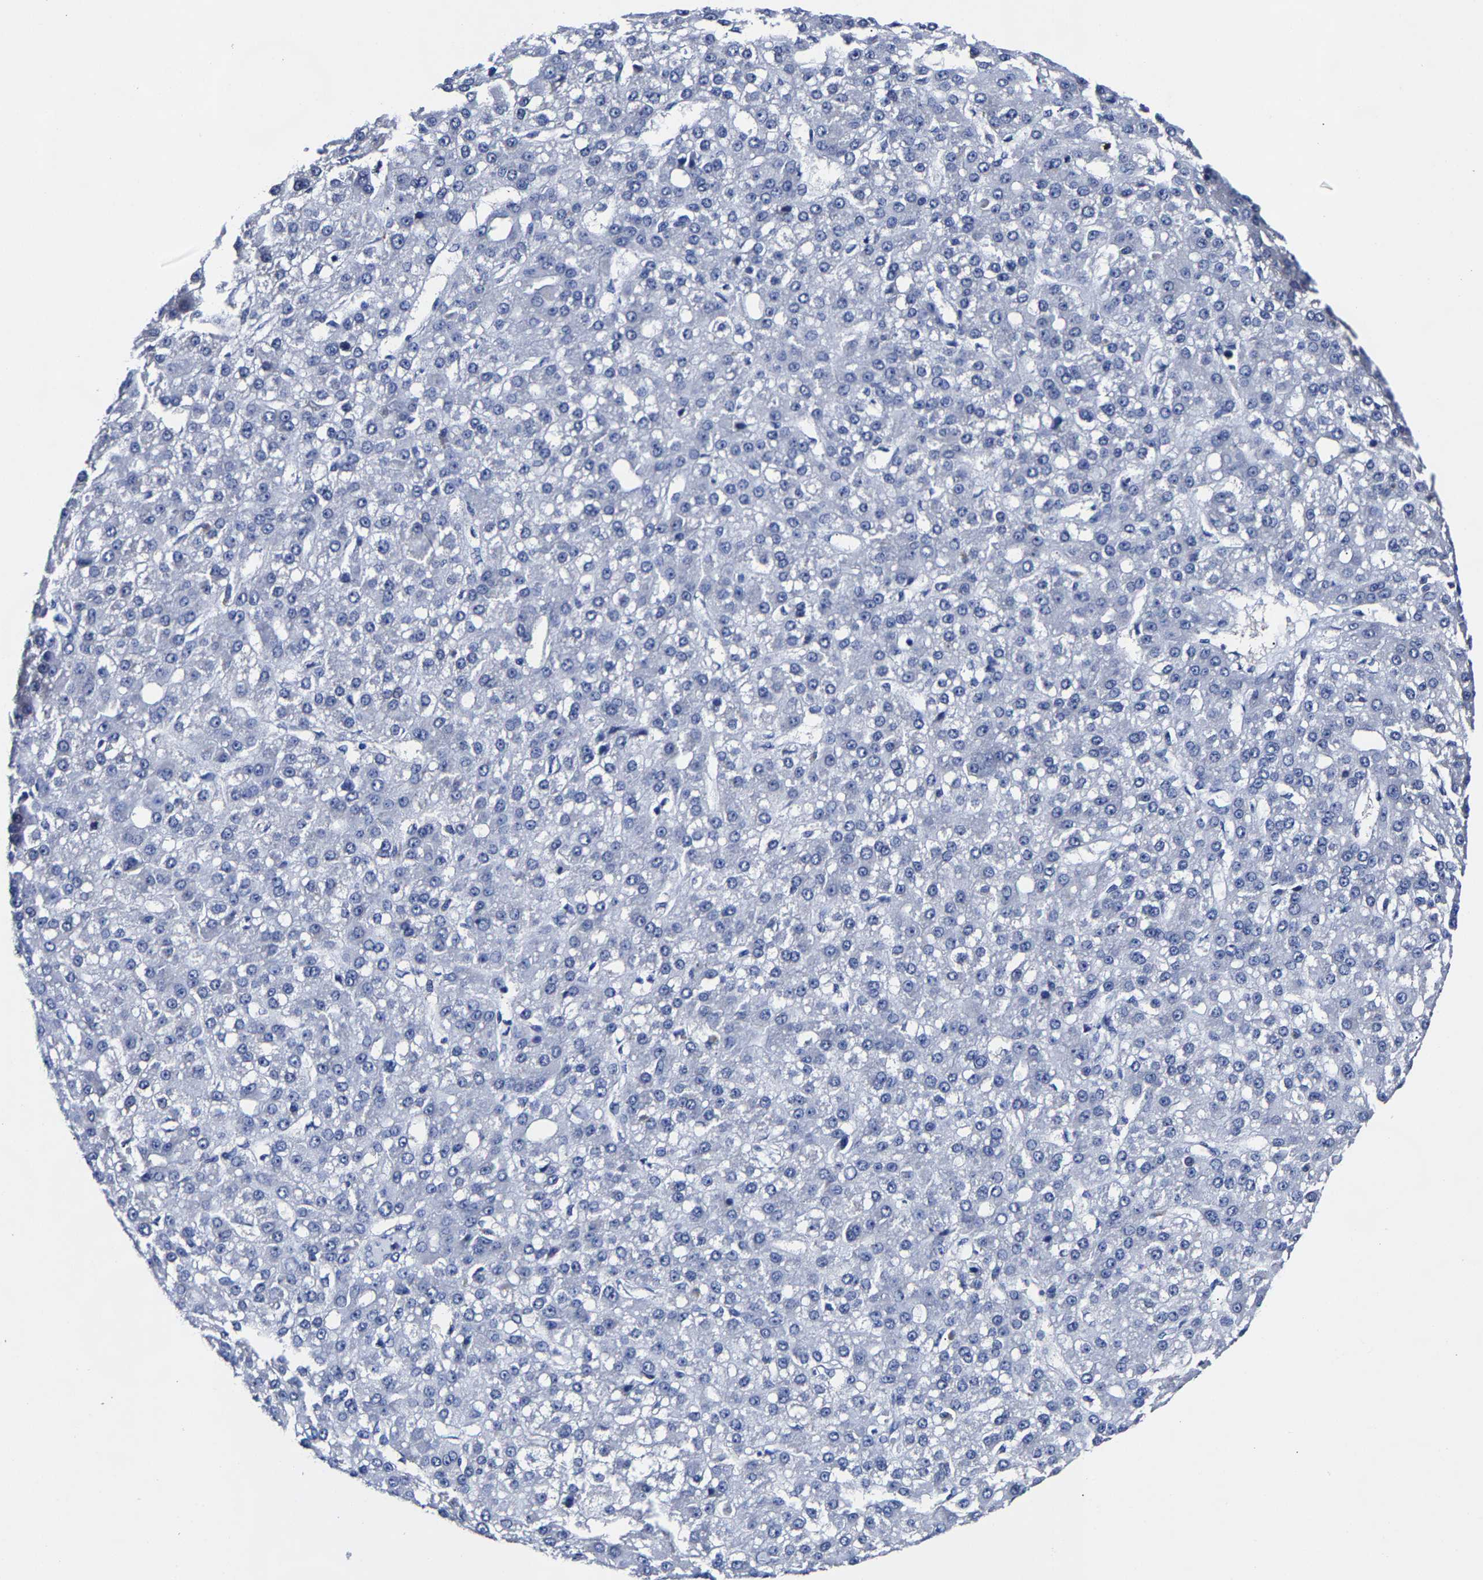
{"staining": {"intensity": "negative", "quantity": "none", "location": "none"}, "tissue": "liver cancer", "cell_type": "Tumor cells", "image_type": "cancer", "snomed": [{"axis": "morphology", "description": "Carcinoma, Hepatocellular, NOS"}, {"axis": "topography", "description": "Liver"}], "caption": "High power microscopy histopathology image of an IHC image of liver cancer, revealing no significant staining in tumor cells. (Brightfield microscopy of DAB (3,3'-diaminobenzidine) immunohistochemistry at high magnification).", "gene": "CPA2", "patient": {"sex": "male", "age": 67}}